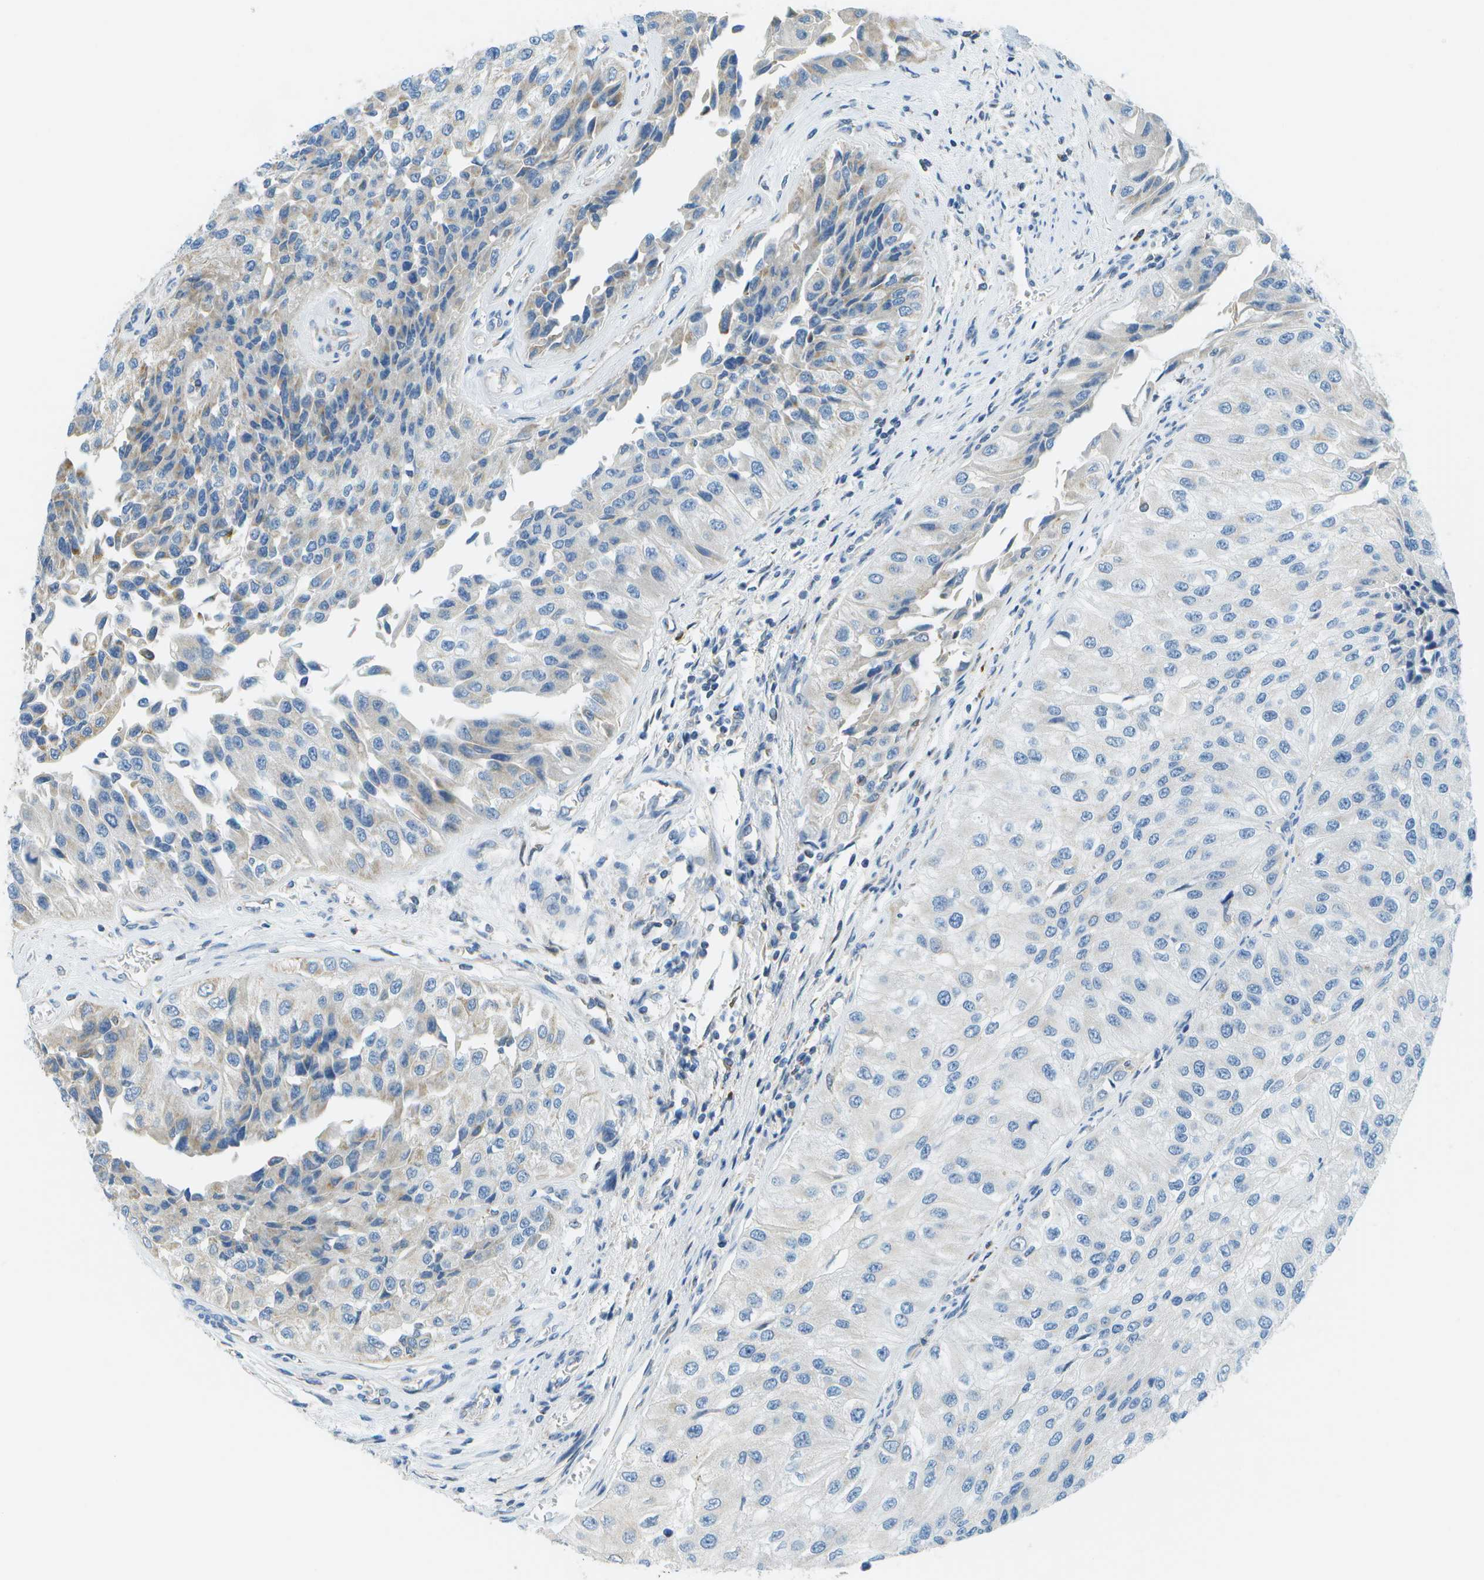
{"staining": {"intensity": "weak", "quantity": "<25%", "location": "cytoplasmic/membranous"}, "tissue": "urothelial cancer", "cell_type": "Tumor cells", "image_type": "cancer", "snomed": [{"axis": "morphology", "description": "Urothelial carcinoma, High grade"}, {"axis": "topography", "description": "Kidney"}, {"axis": "topography", "description": "Urinary bladder"}], "caption": "Tumor cells are negative for protein expression in human high-grade urothelial carcinoma.", "gene": "PTGIS", "patient": {"sex": "male", "age": 77}}